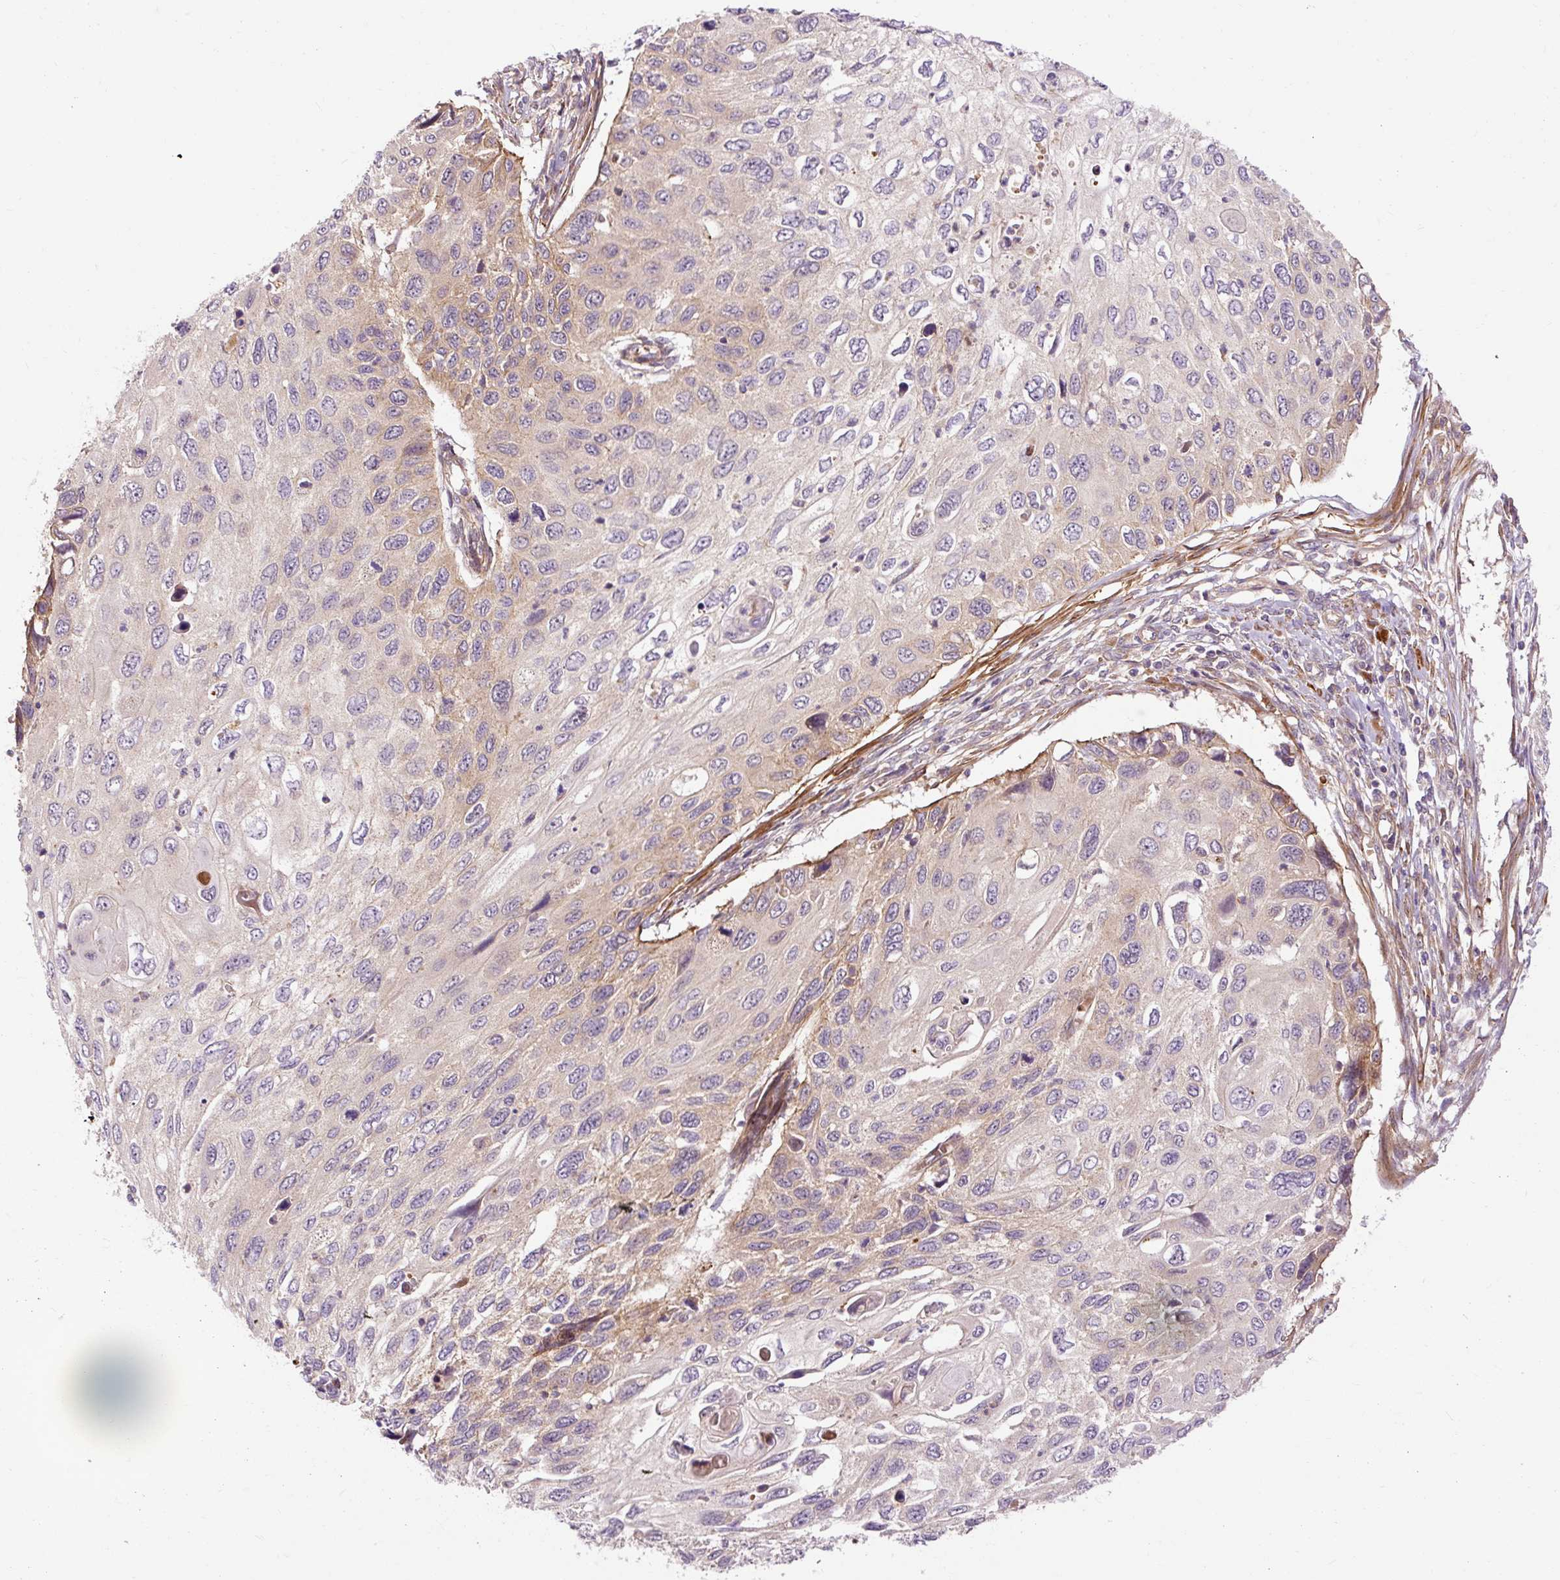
{"staining": {"intensity": "weak", "quantity": "25%-75%", "location": "cytoplasmic/membranous"}, "tissue": "cervical cancer", "cell_type": "Tumor cells", "image_type": "cancer", "snomed": [{"axis": "morphology", "description": "Squamous cell carcinoma, NOS"}, {"axis": "topography", "description": "Cervix"}], "caption": "IHC histopathology image of squamous cell carcinoma (cervical) stained for a protein (brown), which shows low levels of weak cytoplasmic/membranous expression in about 25%-75% of tumor cells.", "gene": "RIPOR3", "patient": {"sex": "female", "age": 70}}